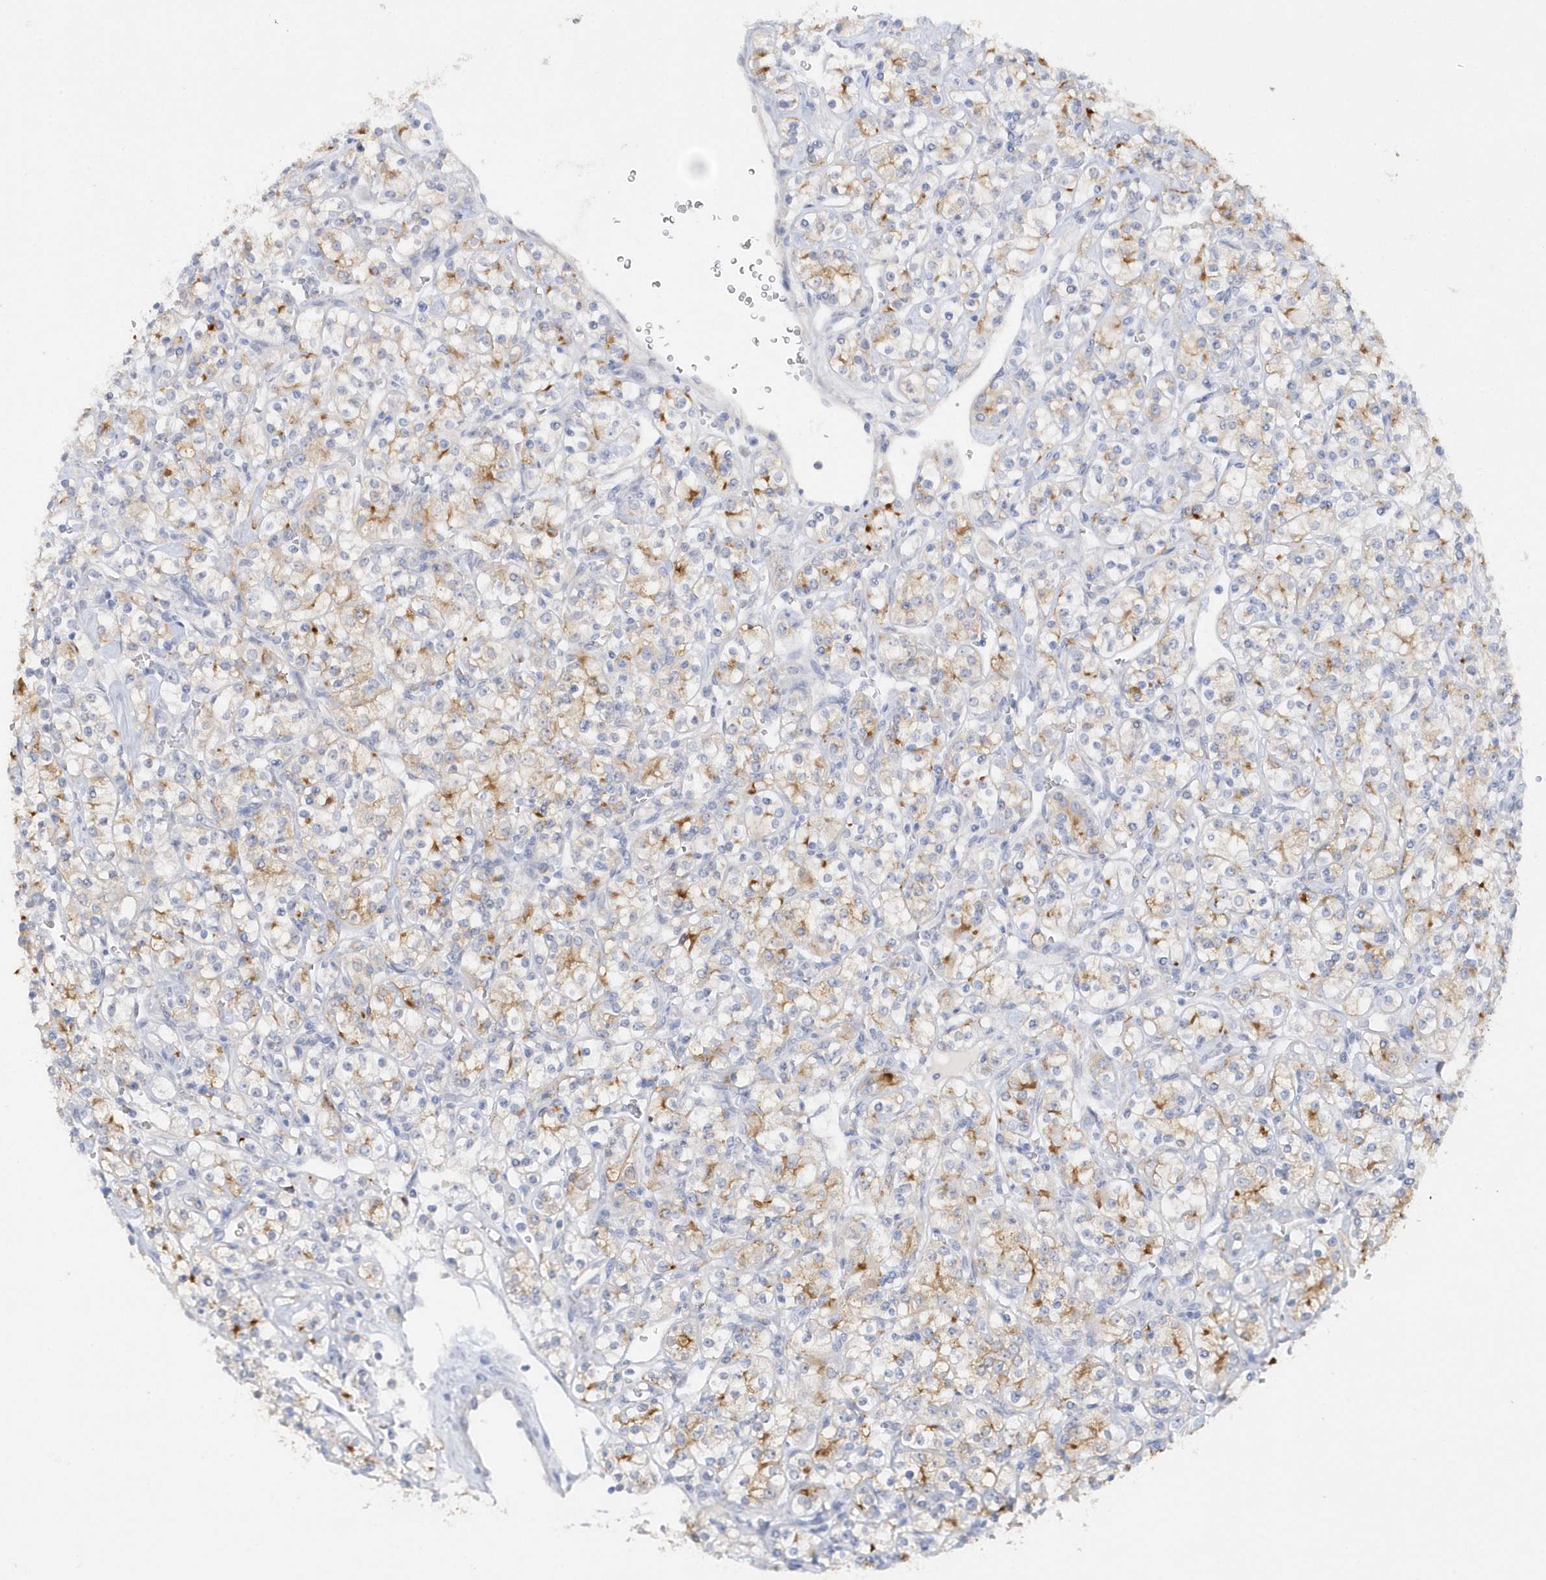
{"staining": {"intensity": "moderate", "quantity": "25%-75%", "location": "cytoplasmic/membranous"}, "tissue": "renal cancer", "cell_type": "Tumor cells", "image_type": "cancer", "snomed": [{"axis": "morphology", "description": "Adenocarcinoma, NOS"}, {"axis": "topography", "description": "Kidney"}], "caption": "There is medium levels of moderate cytoplasmic/membranous positivity in tumor cells of renal cancer, as demonstrated by immunohistochemical staining (brown color).", "gene": "RPE", "patient": {"sex": "male", "age": 77}}